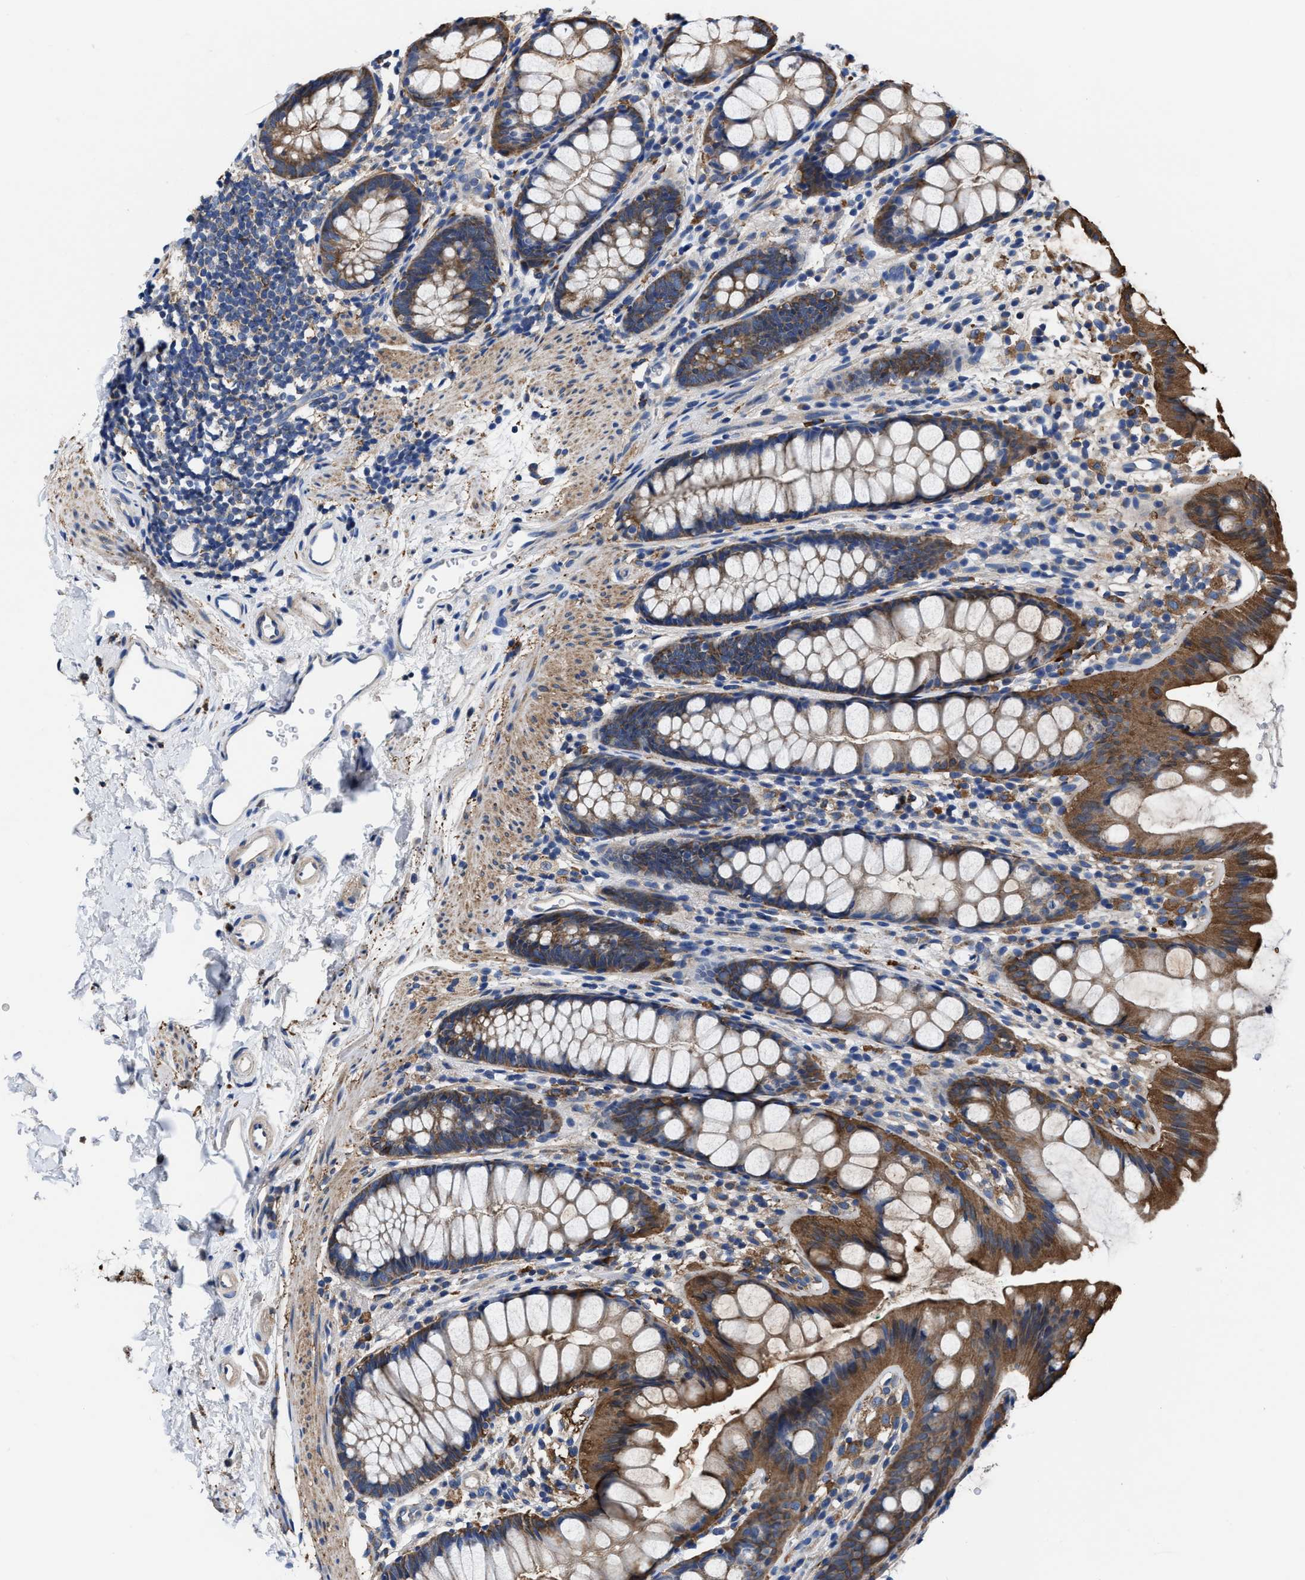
{"staining": {"intensity": "moderate", "quantity": ">75%", "location": "cytoplasmic/membranous"}, "tissue": "rectum", "cell_type": "Glandular cells", "image_type": "normal", "snomed": [{"axis": "morphology", "description": "Normal tissue, NOS"}, {"axis": "topography", "description": "Rectum"}], "caption": "The micrograph exhibits staining of unremarkable rectum, revealing moderate cytoplasmic/membranous protein expression (brown color) within glandular cells. The protein is shown in brown color, while the nuclei are stained blue.", "gene": "TMEM30A", "patient": {"sex": "female", "age": 65}}